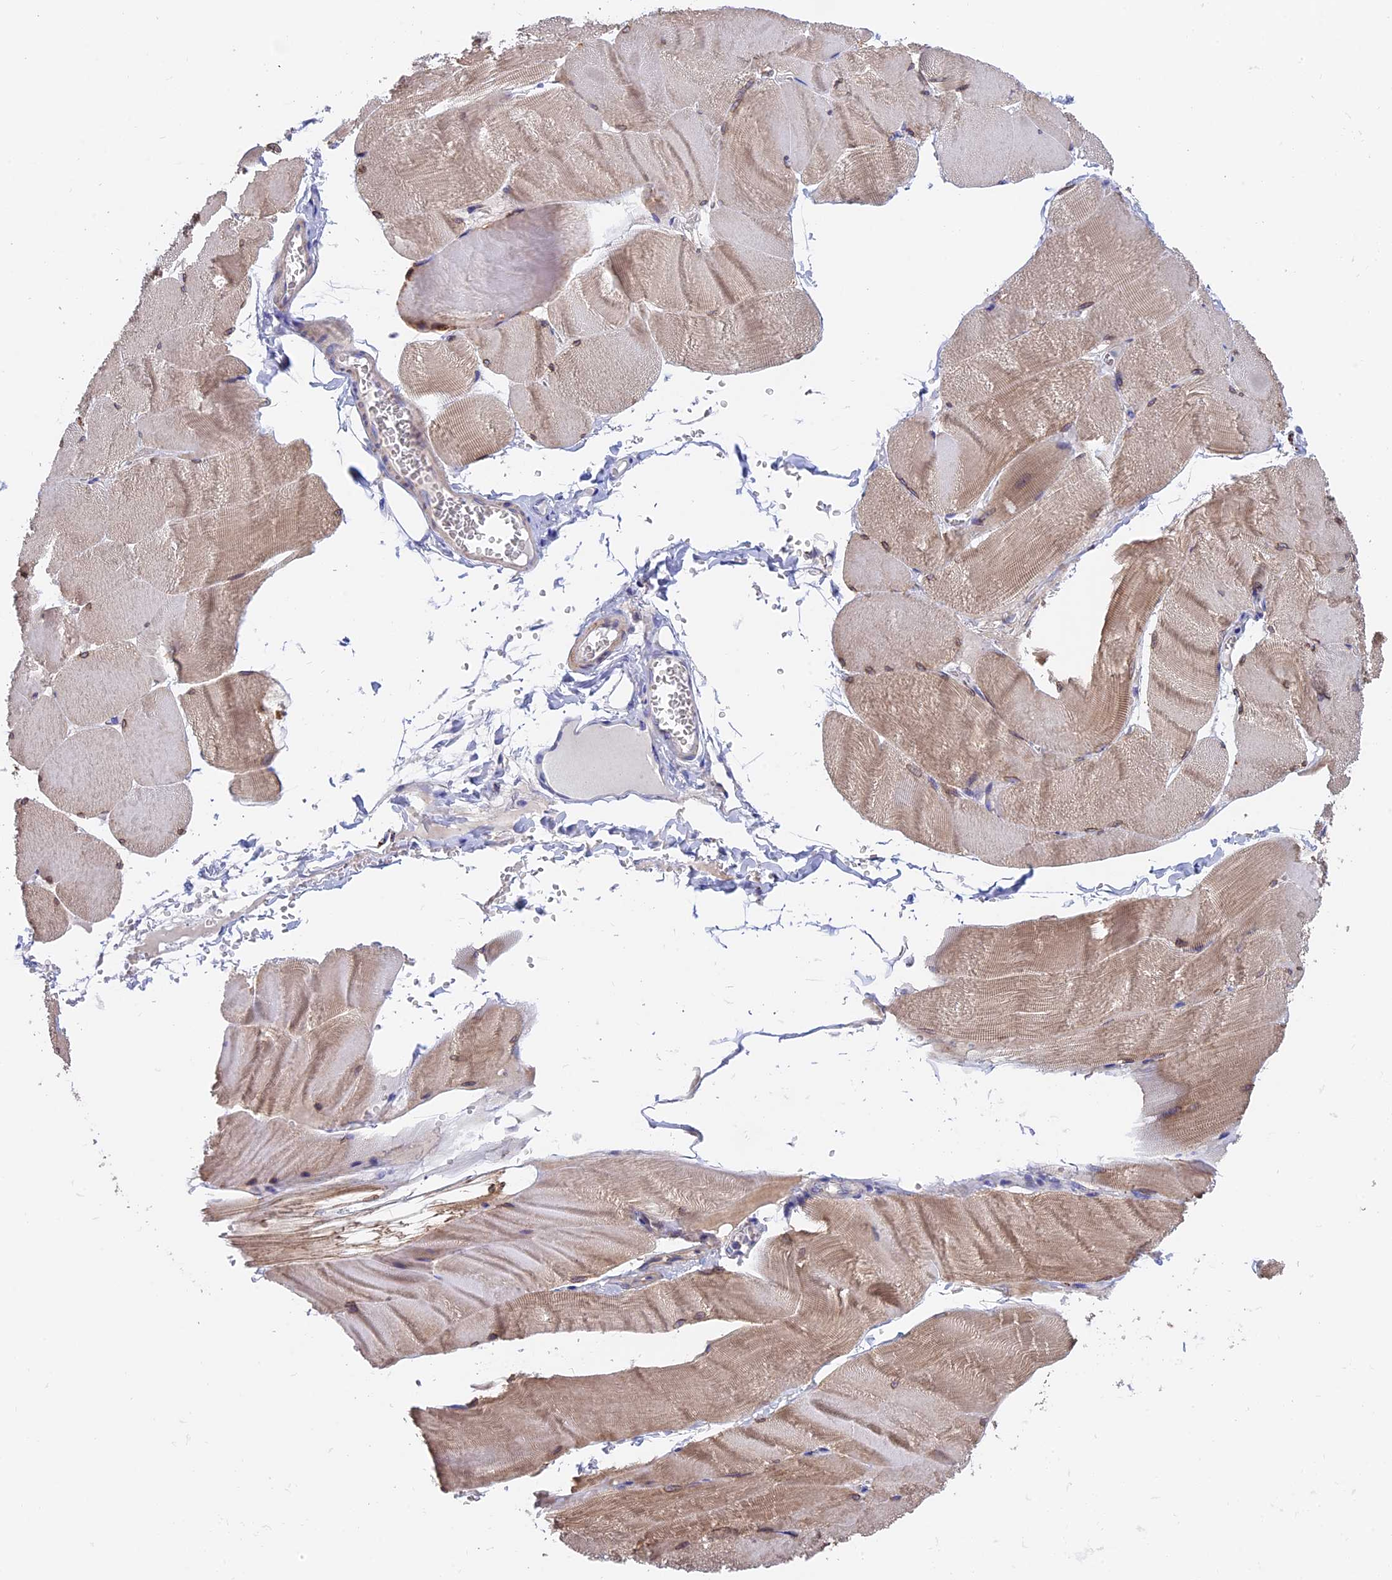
{"staining": {"intensity": "weak", "quantity": "25%-75%", "location": "cytoplasmic/membranous"}, "tissue": "skeletal muscle", "cell_type": "Myocytes", "image_type": "normal", "snomed": [{"axis": "morphology", "description": "Normal tissue, NOS"}, {"axis": "morphology", "description": "Basal cell carcinoma"}, {"axis": "topography", "description": "Skeletal muscle"}], "caption": "Myocytes show low levels of weak cytoplasmic/membranous staining in approximately 25%-75% of cells in normal human skeletal muscle. The staining was performed using DAB (3,3'-diaminobenzidine) to visualize the protein expression in brown, while the nuclei were stained in blue with hematoxylin (Magnification: 20x).", "gene": "ETFDH", "patient": {"sex": "female", "age": 64}}